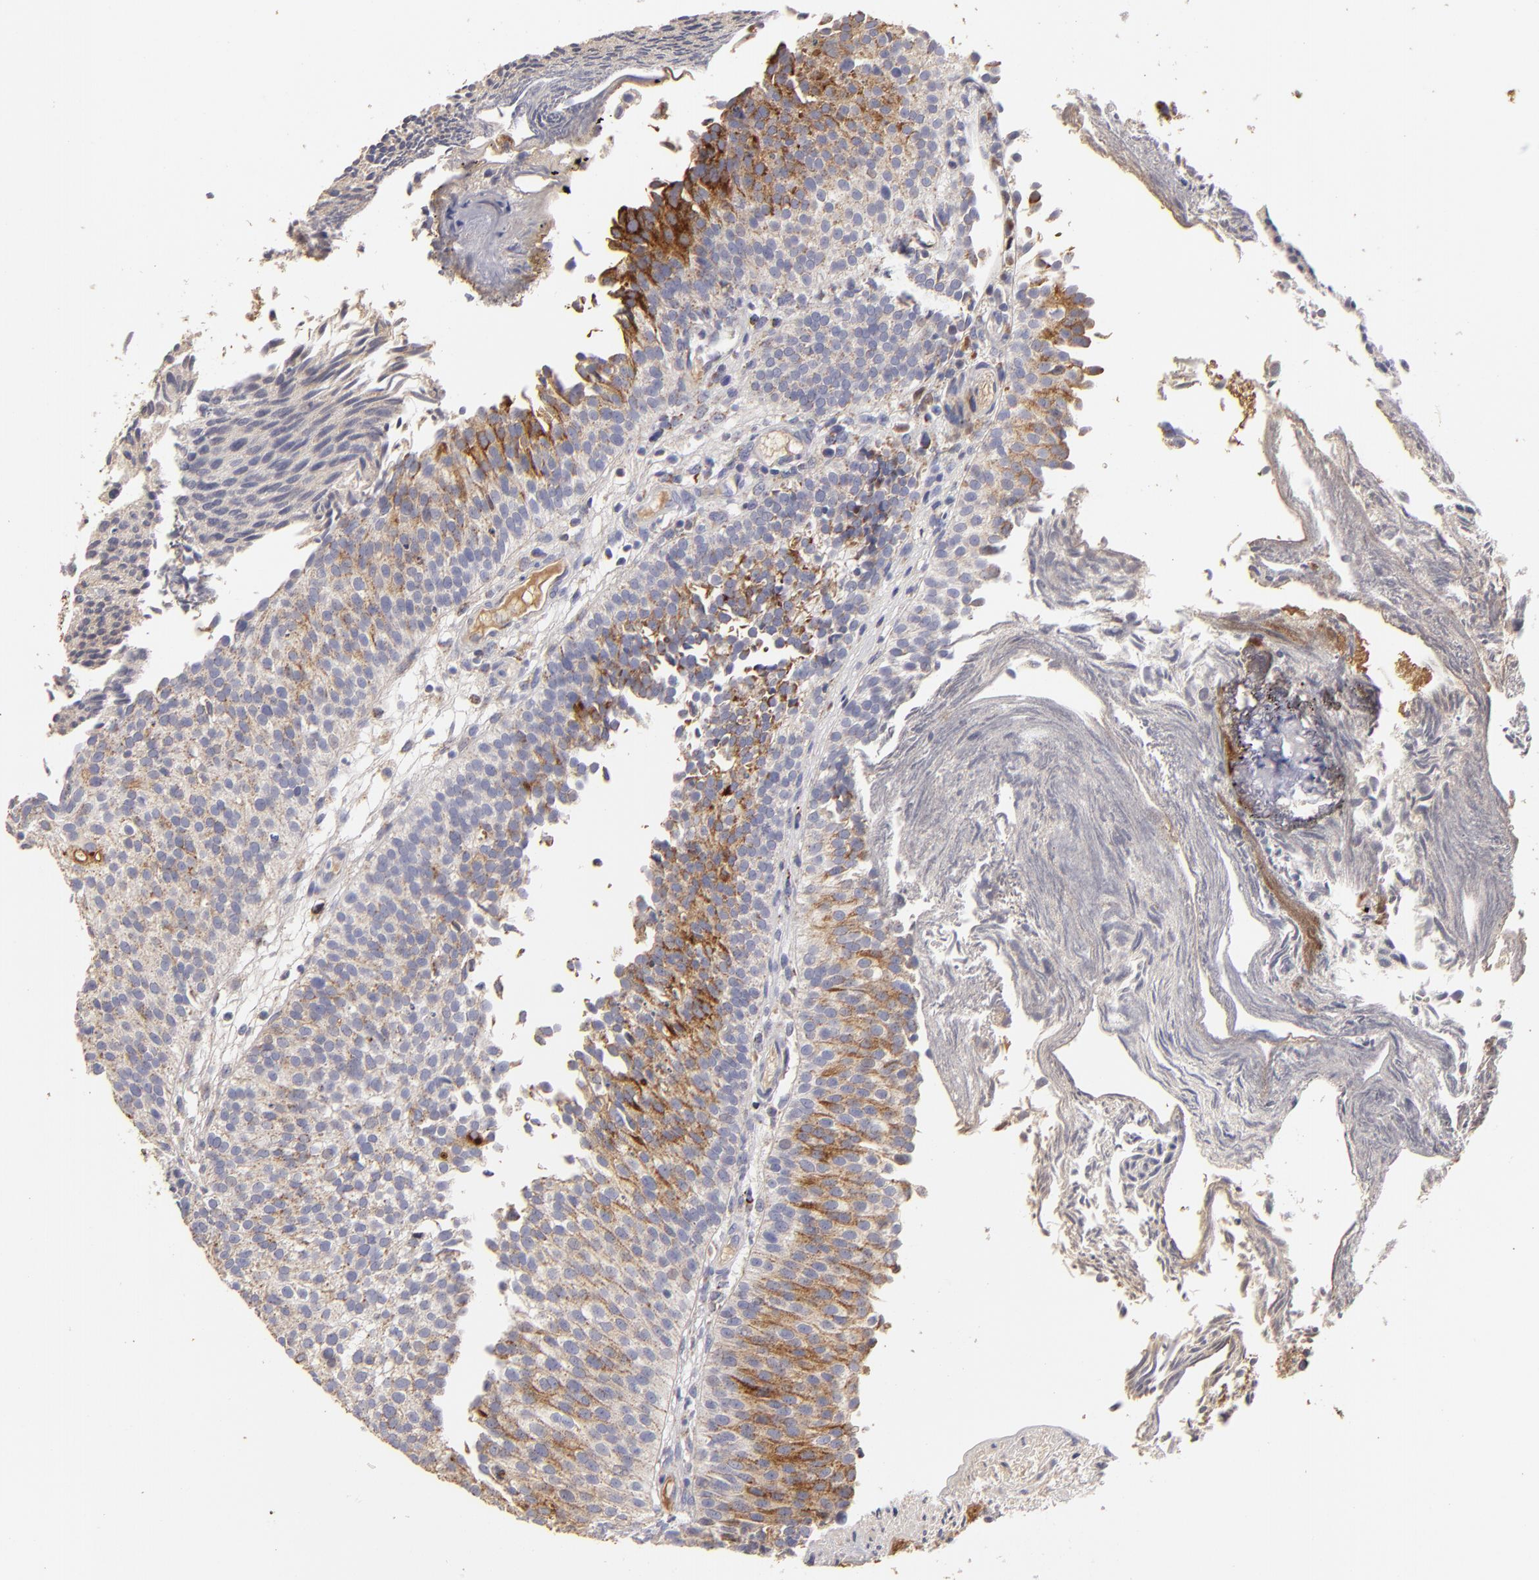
{"staining": {"intensity": "moderate", "quantity": "25%-75%", "location": "cytoplasmic/membranous"}, "tissue": "urothelial cancer", "cell_type": "Tumor cells", "image_type": "cancer", "snomed": [{"axis": "morphology", "description": "Urothelial carcinoma, Low grade"}, {"axis": "topography", "description": "Urinary bladder"}], "caption": "Low-grade urothelial carcinoma was stained to show a protein in brown. There is medium levels of moderate cytoplasmic/membranous staining in about 25%-75% of tumor cells.", "gene": "CFB", "patient": {"sex": "male", "age": 84}}